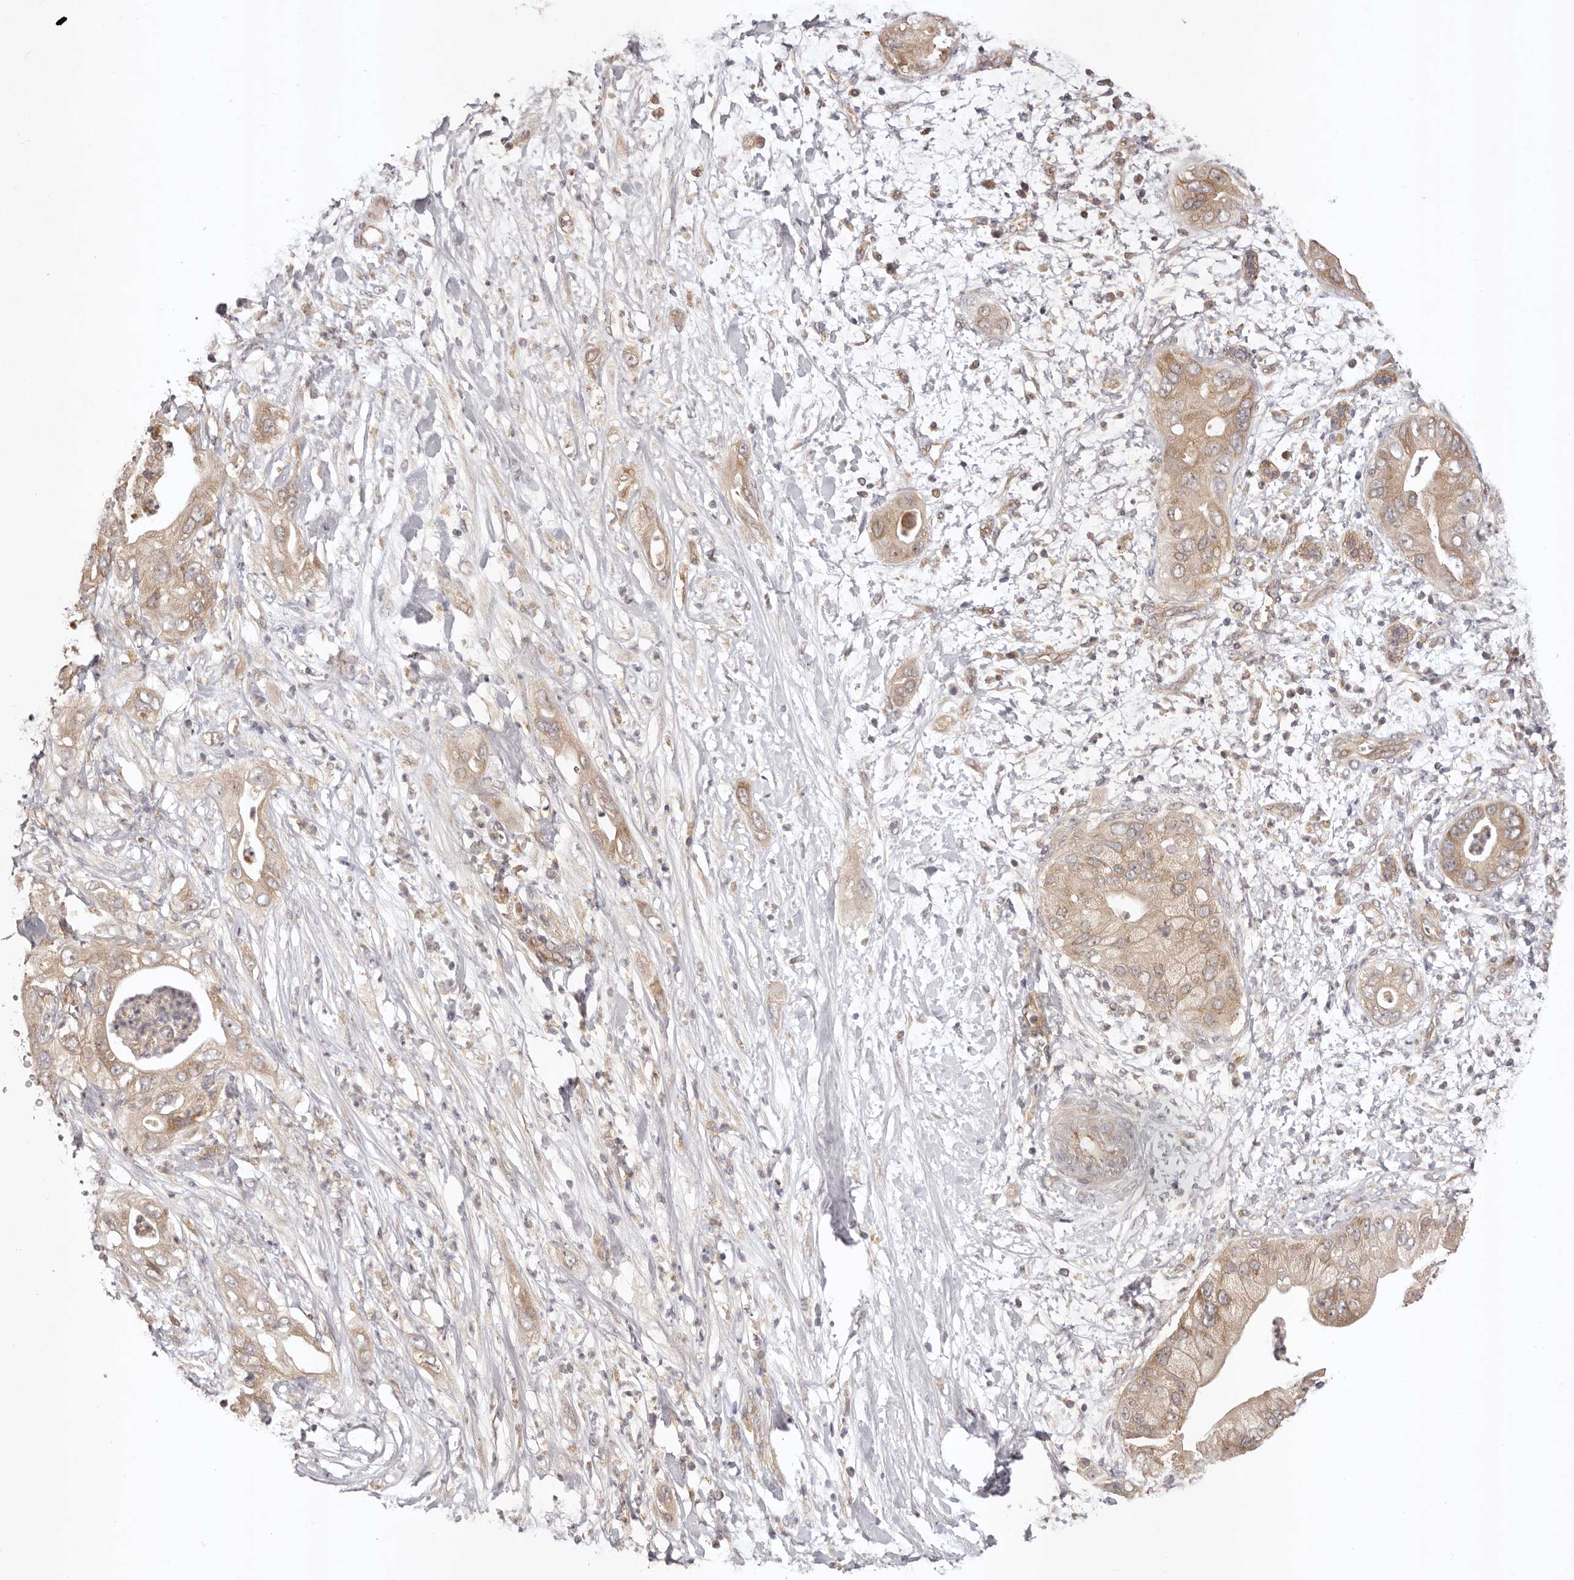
{"staining": {"intensity": "moderate", "quantity": ">75%", "location": "cytoplasmic/membranous"}, "tissue": "pancreatic cancer", "cell_type": "Tumor cells", "image_type": "cancer", "snomed": [{"axis": "morphology", "description": "Adenocarcinoma, NOS"}, {"axis": "topography", "description": "Pancreas"}], "caption": "Immunohistochemistry (IHC) staining of pancreatic adenocarcinoma, which displays medium levels of moderate cytoplasmic/membranous positivity in about >75% of tumor cells indicating moderate cytoplasmic/membranous protein positivity. The staining was performed using DAB (brown) for protein detection and nuclei were counterstained in hematoxylin (blue).", "gene": "UBR2", "patient": {"sex": "female", "age": 78}}